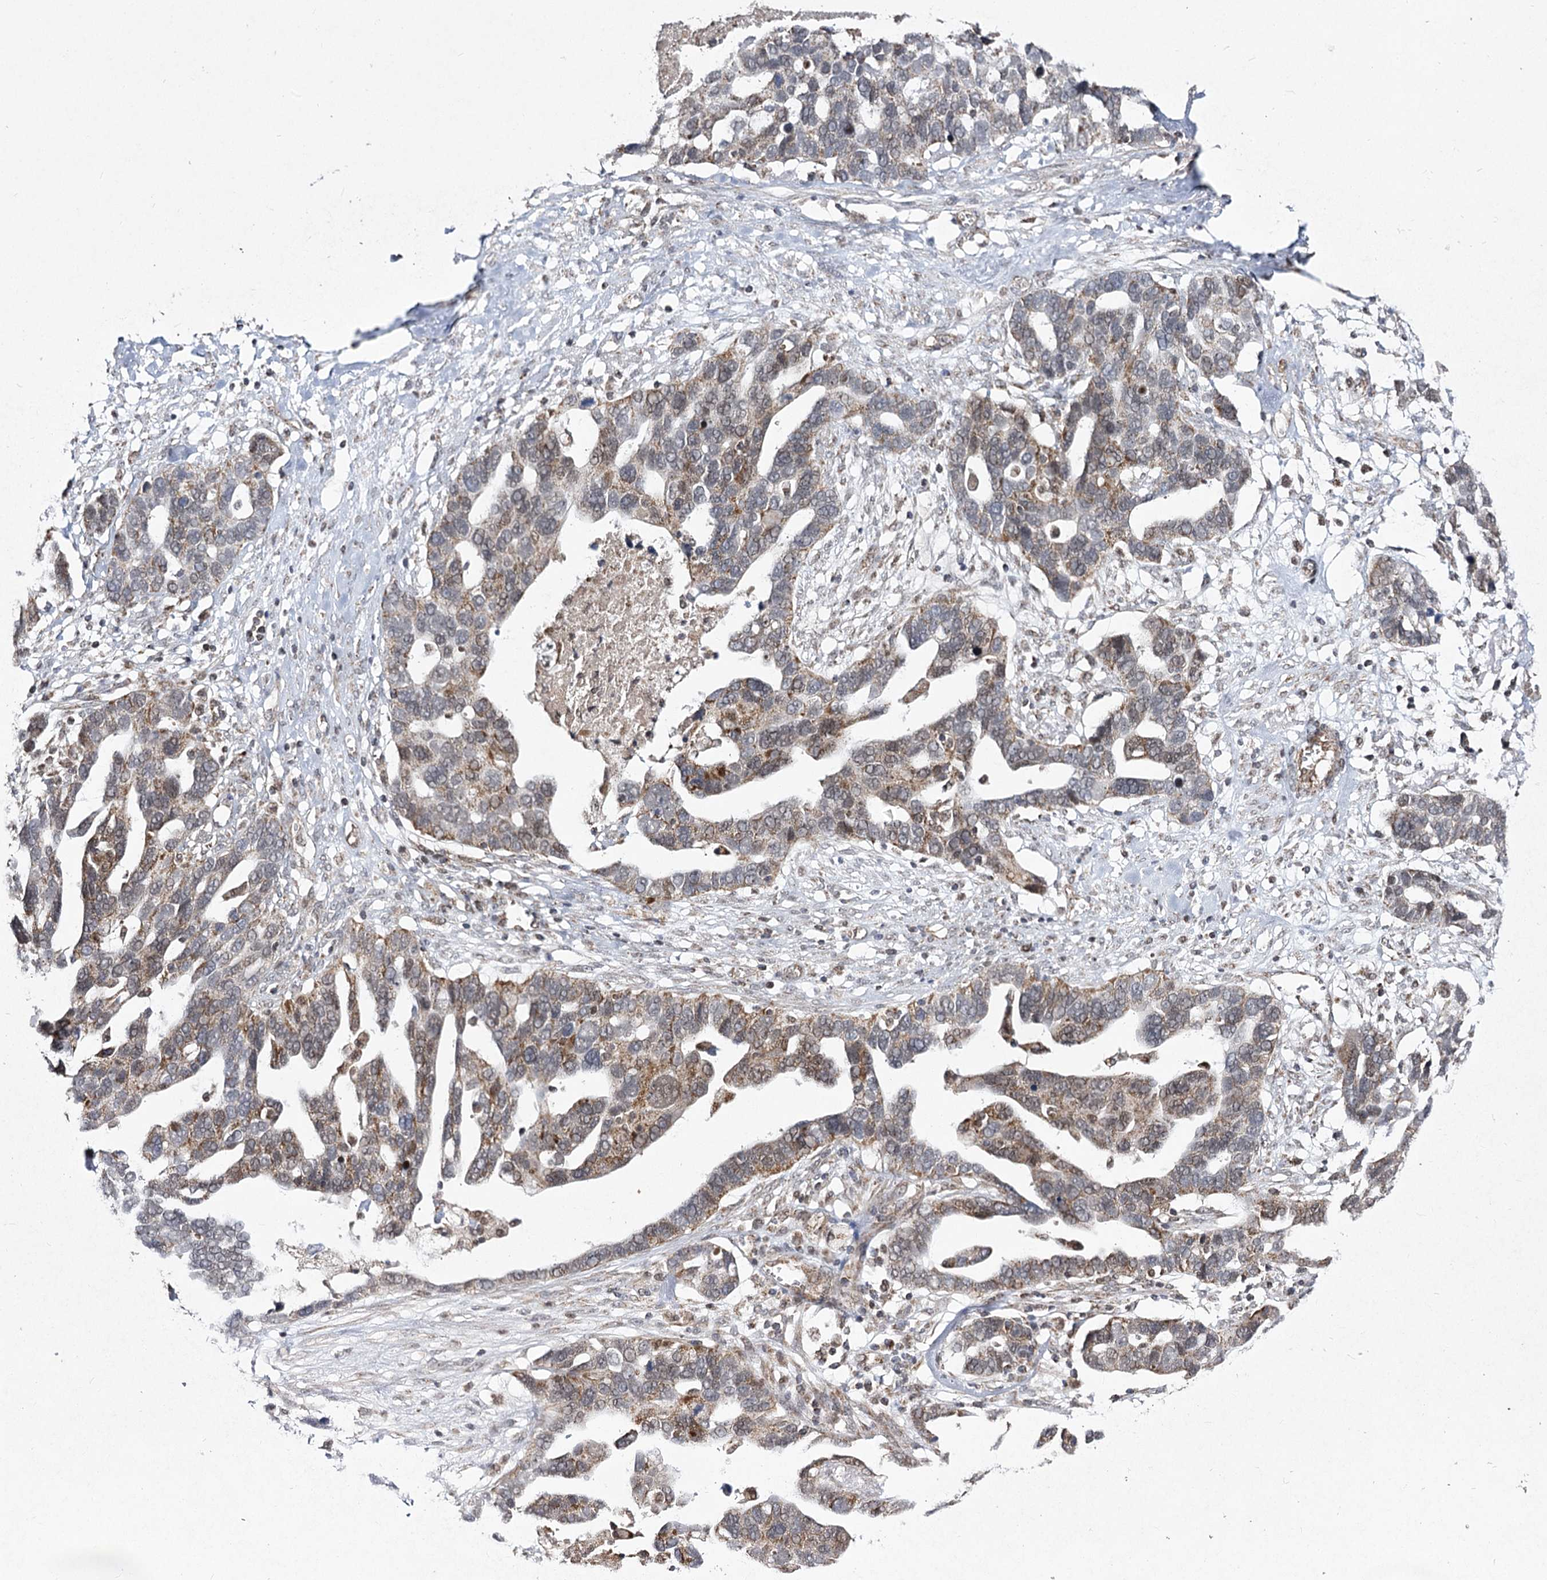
{"staining": {"intensity": "moderate", "quantity": "25%-75%", "location": "cytoplasmic/membranous"}, "tissue": "ovarian cancer", "cell_type": "Tumor cells", "image_type": "cancer", "snomed": [{"axis": "morphology", "description": "Cystadenocarcinoma, serous, NOS"}, {"axis": "topography", "description": "Ovary"}], "caption": "Protein positivity by IHC displays moderate cytoplasmic/membranous expression in approximately 25%-75% of tumor cells in ovarian serous cystadenocarcinoma. The staining is performed using DAB (3,3'-diaminobenzidine) brown chromogen to label protein expression. The nuclei are counter-stained blue using hematoxylin.", "gene": "SLC4A1AP", "patient": {"sex": "female", "age": 54}}